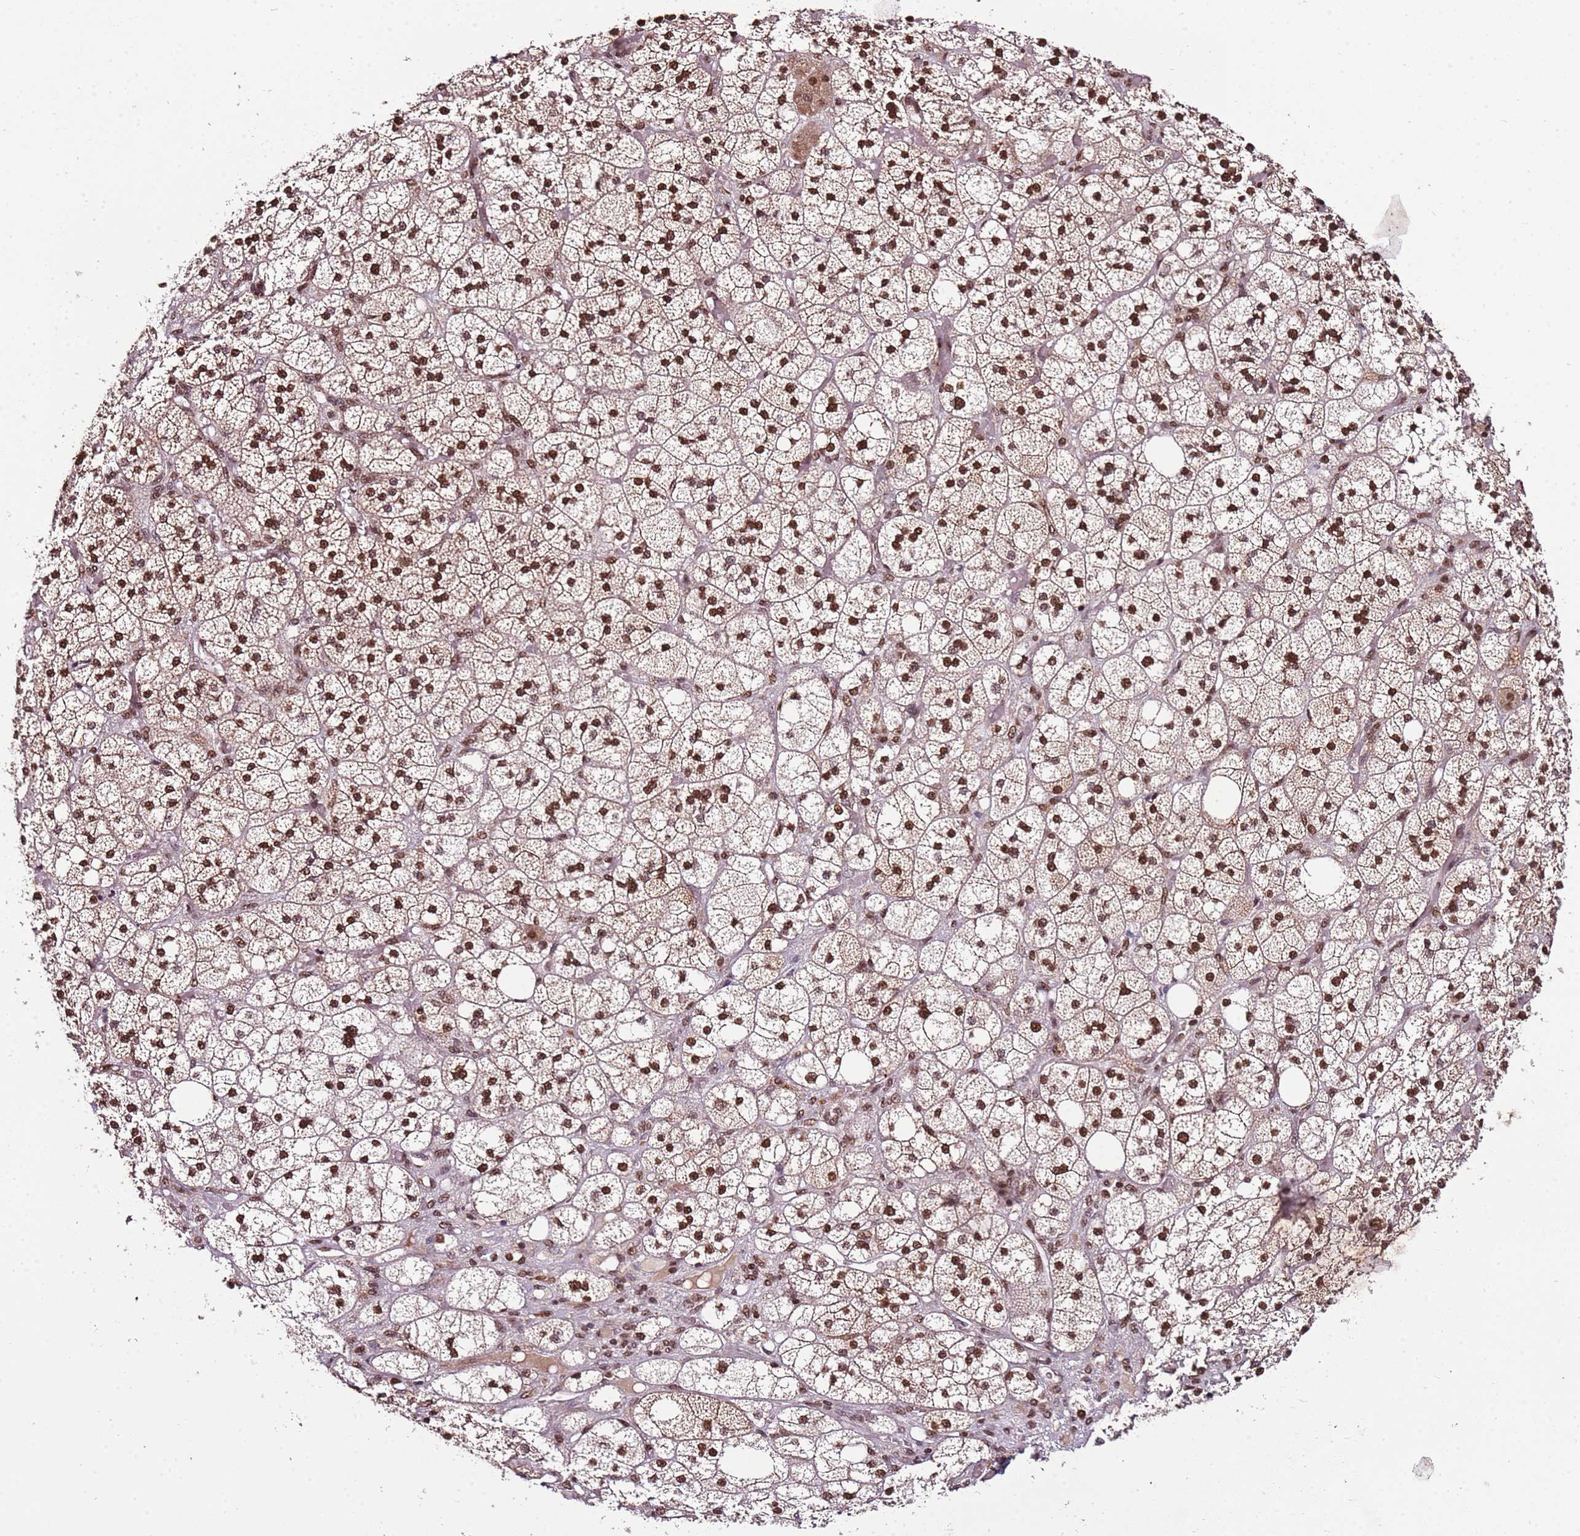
{"staining": {"intensity": "strong", "quantity": ">75%", "location": "cytoplasmic/membranous,nuclear"}, "tissue": "adrenal gland", "cell_type": "Glandular cells", "image_type": "normal", "snomed": [{"axis": "morphology", "description": "Normal tissue, NOS"}, {"axis": "topography", "description": "Adrenal gland"}], "caption": "A high-resolution photomicrograph shows IHC staining of benign adrenal gland, which shows strong cytoplasmic/membranous,nuclear expression in approximately >75% of glandular cells. The staining was performed using DAB to visualize the protein expression in brown, while the nuclei were stained in blue with hematoxylin (Magnification: 20x).", "gene": "ZBTB12", "patient": {"sex": "male", "age": 61}}